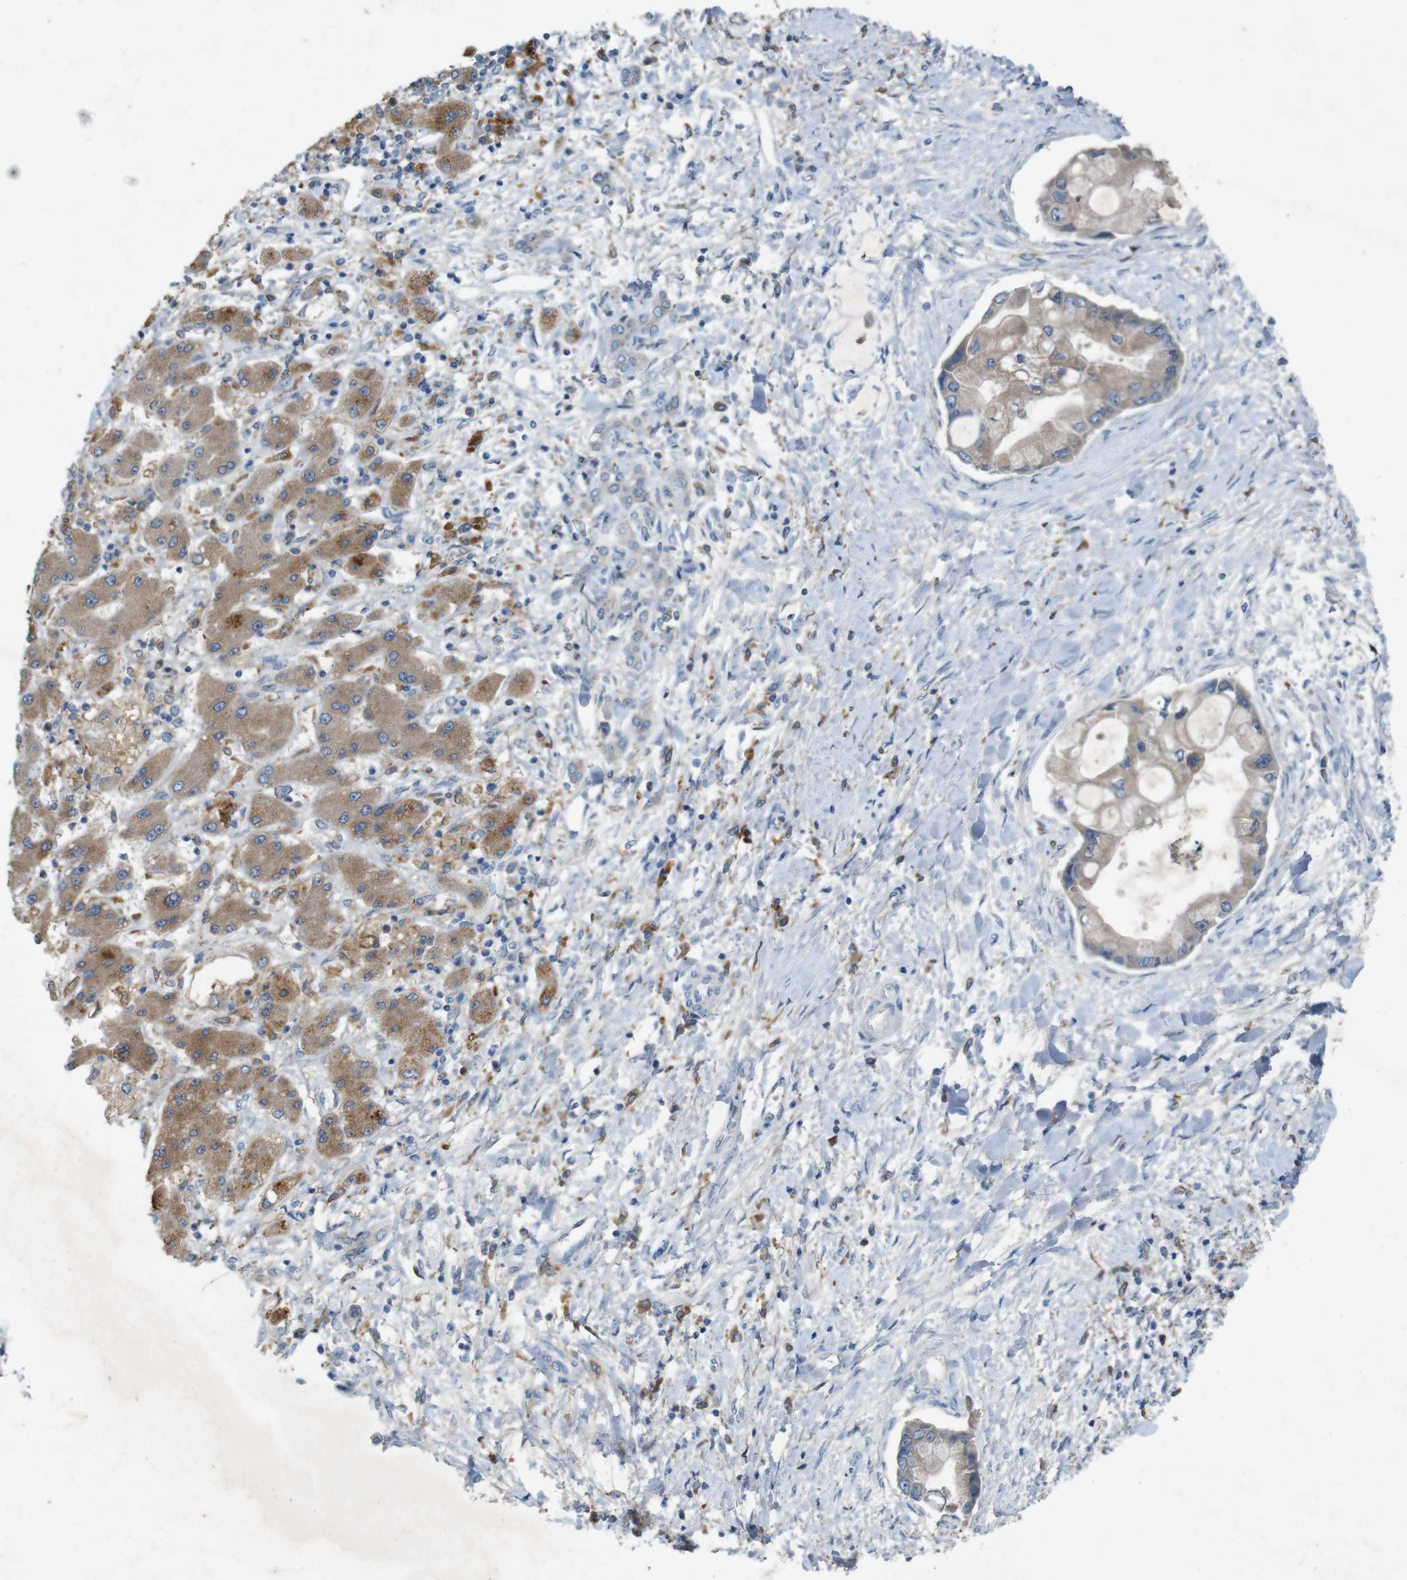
{"staining": {"intensity": "weak", "quantity": ">75%", "location": "cytoplasmic/membranous"}, "tissue": "liver cancer", "cell_type": "Tumor cells", "image_type": "cancer", "snomed": [{"axis": "morphology", "description": "Cholangiocarcinoma"}, {"axis": "topography", "description": "Liver"}], "caption": "About >75% of tumor cells in human liver cholangiocarcinoma show weak cytoplasmic/membranous protein staining as visualized by brown immunohistochemical staining.", "gene": "MOGAT3", "patient": {"sex": "male", "age": 50}}